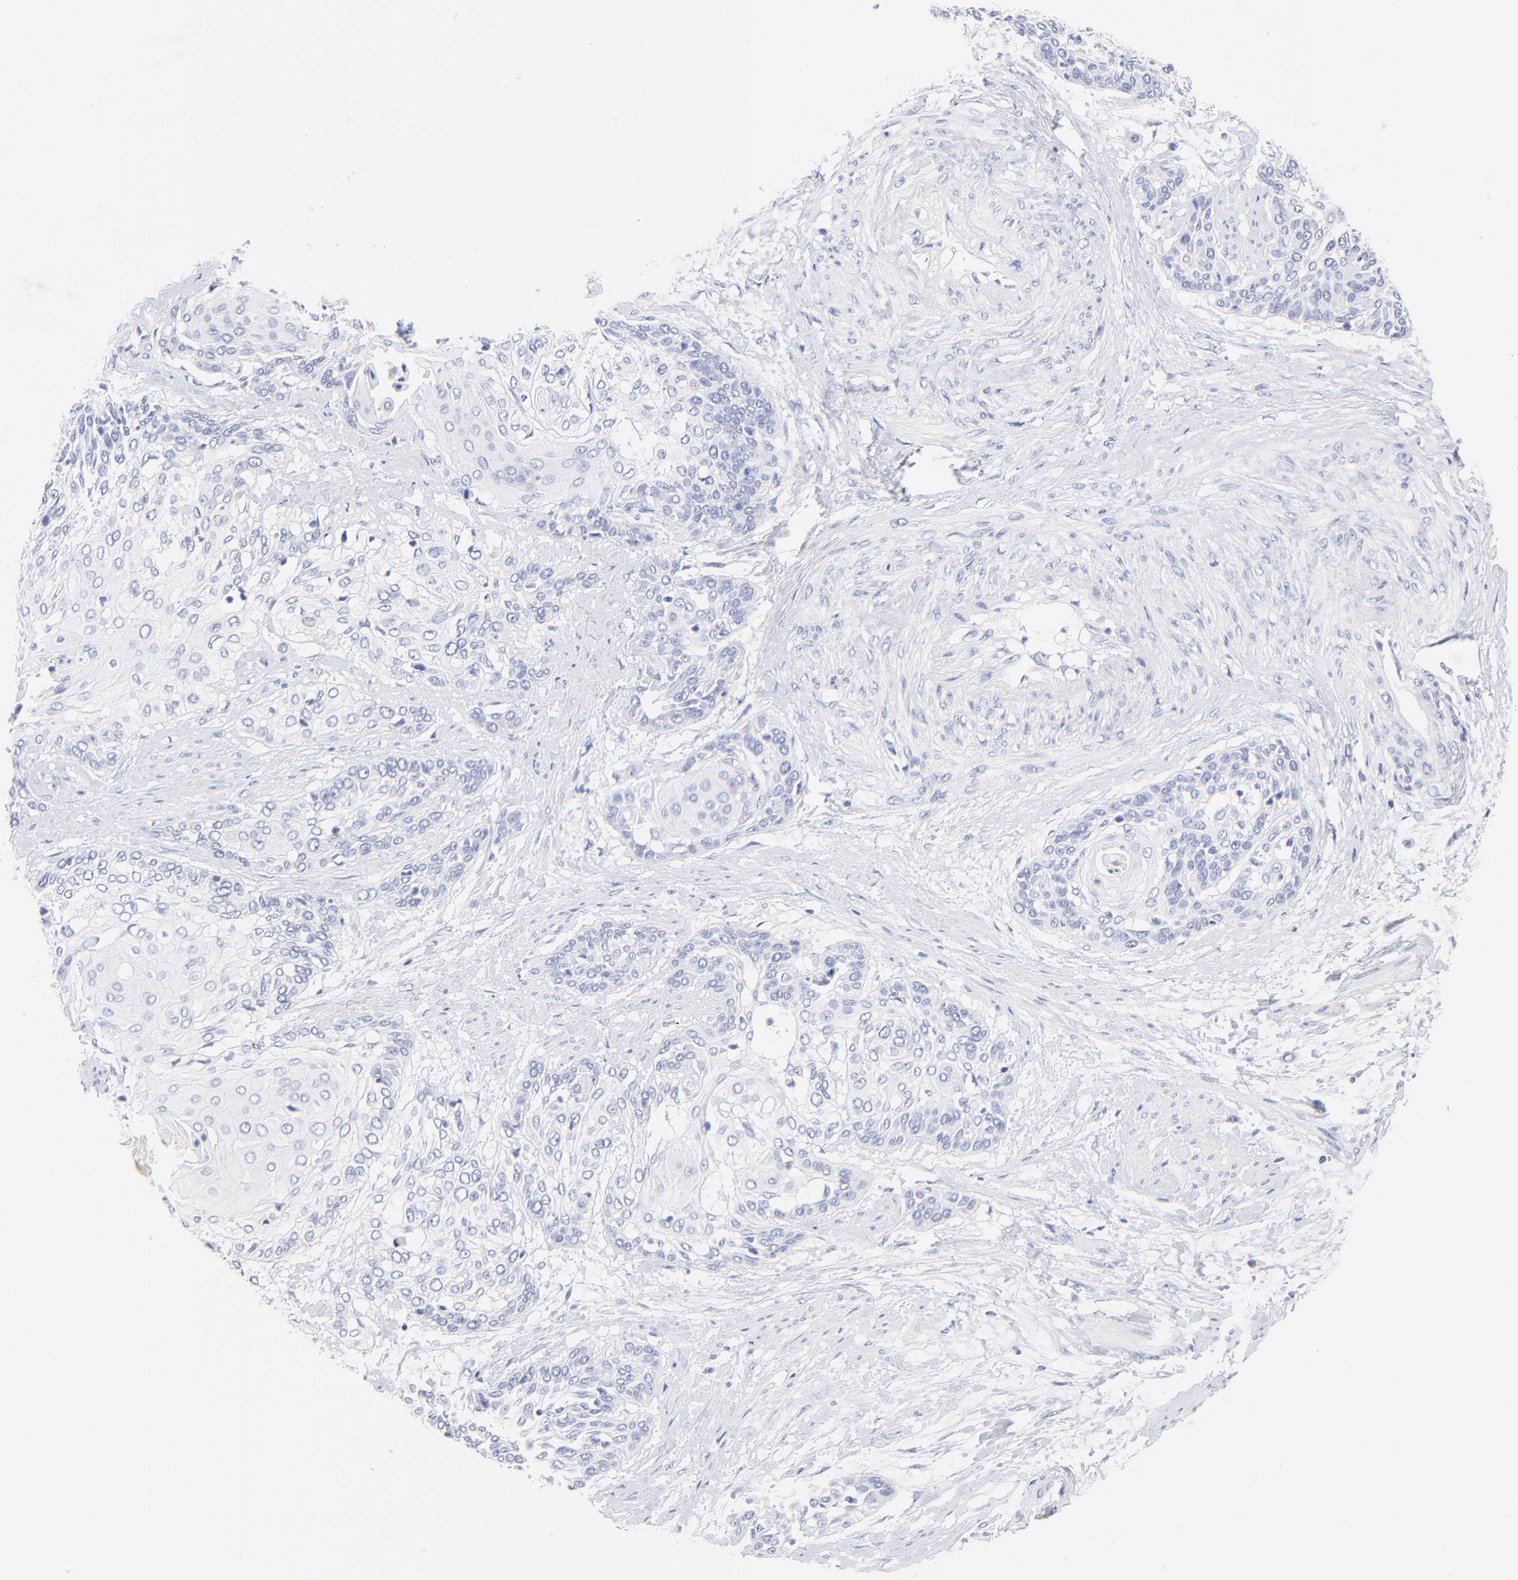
{"staining": {"intensity": "negative", "quantity": "none", "location": "none"}, "tissue": "cervical cancer", "cell_type": "Tumor cells", "image_type": "cancer", "snomed": [{"axis": "morphology", "description": "Squamous cell carcinoma, NOS"}, {"axis": "topography", "description": "Cervix"}], "caption": "Cervical cancer (squamous cell carcinoma) was stained to show a protein in brown. There is no significant staining in tumor cells.", "gene": "SULT4A1", "patient": {"sex": "female", "age": 57}}